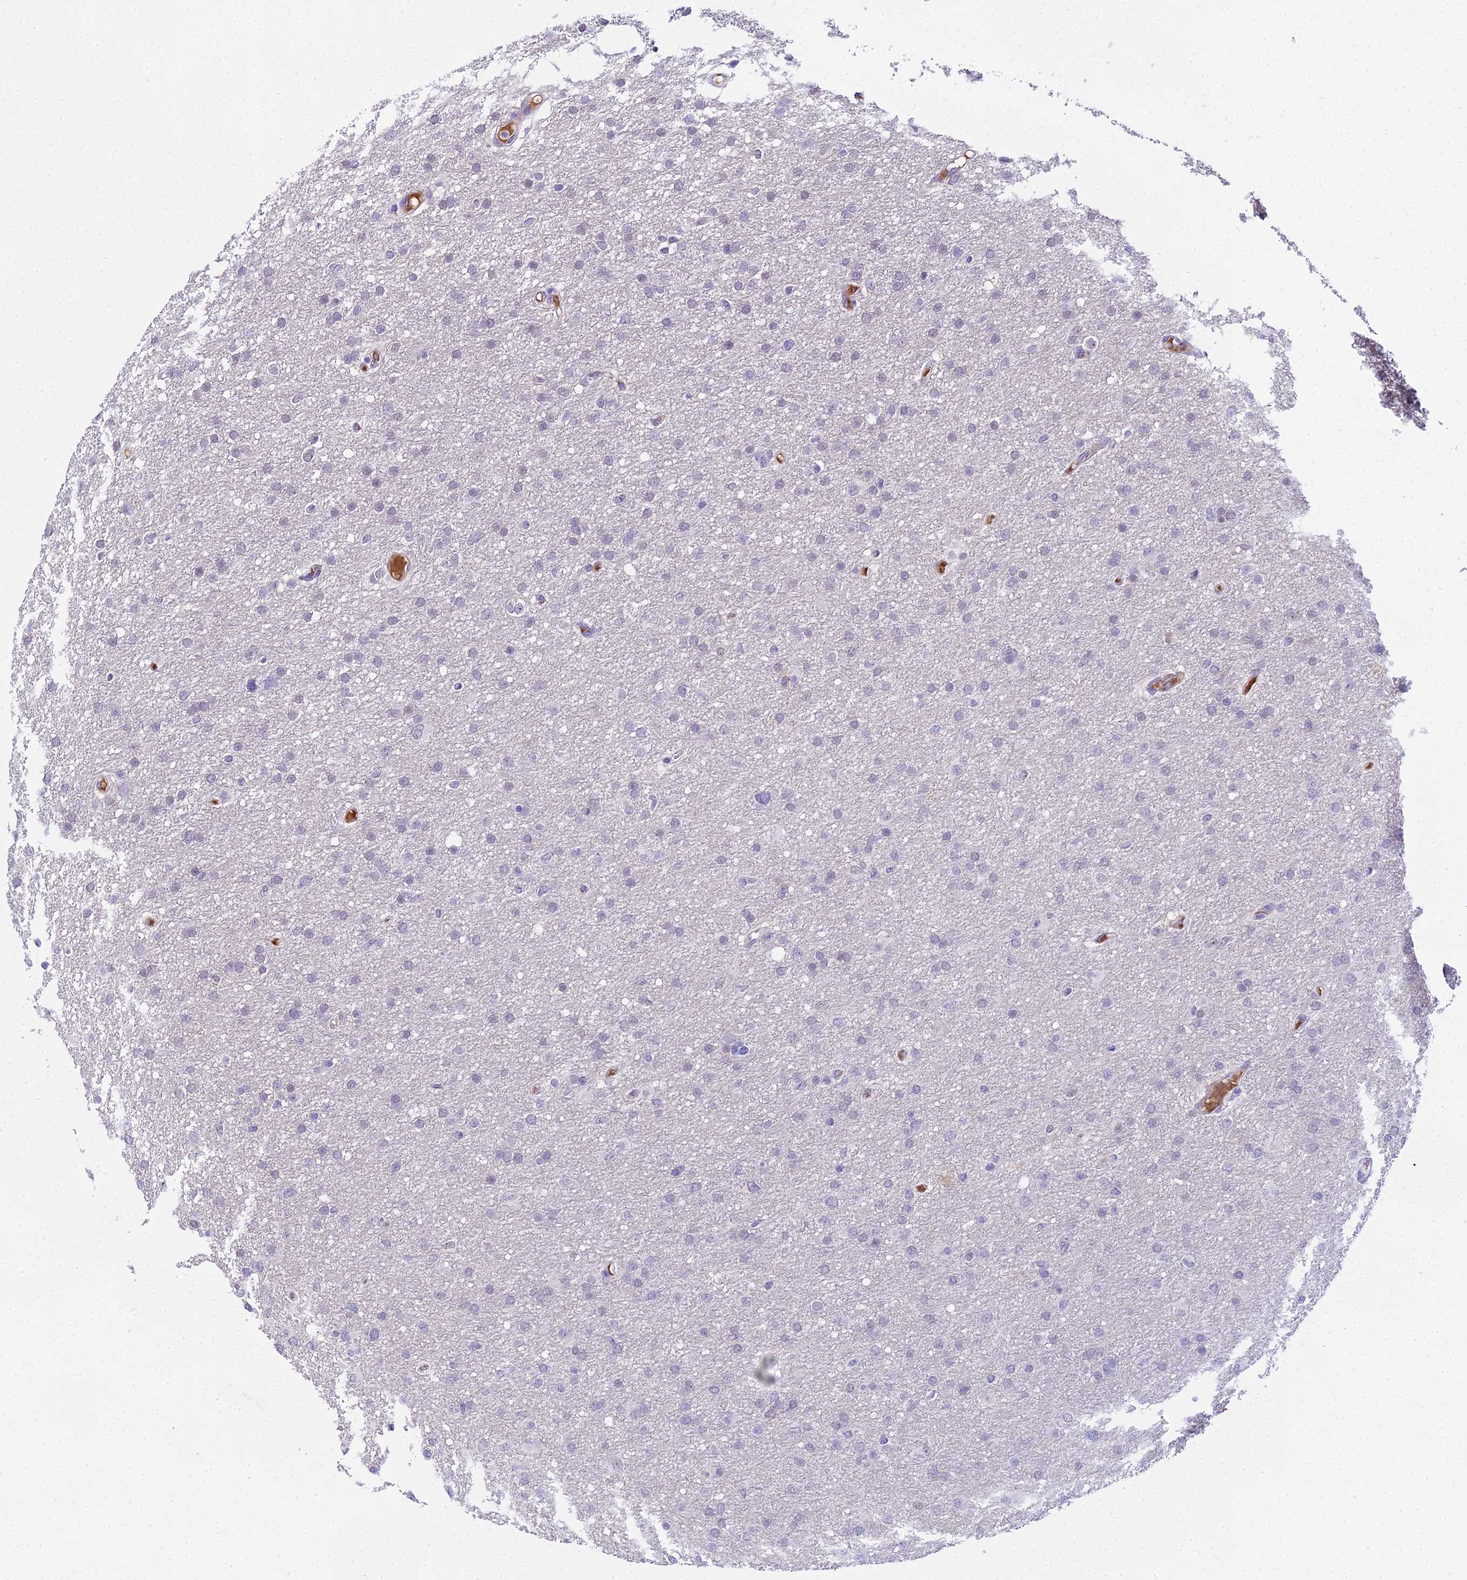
{"staining": {"intensity": "negative", "quantity": "none", "location": "none"}, "tissue": "glioma", "cell_type": "Tumor cells", "image_type": "cancer", "snomed": [{"axis": "morphology", "description": "Glioma, malignant, High grade"}, {"axis": "topography", "description": "Cerebral cortex"}], "caption": "The photomicrograph displays no staining of tumor cells in glioma.", "gene": "MAT2A", "patient": {"sex": "female", "age": 36}}